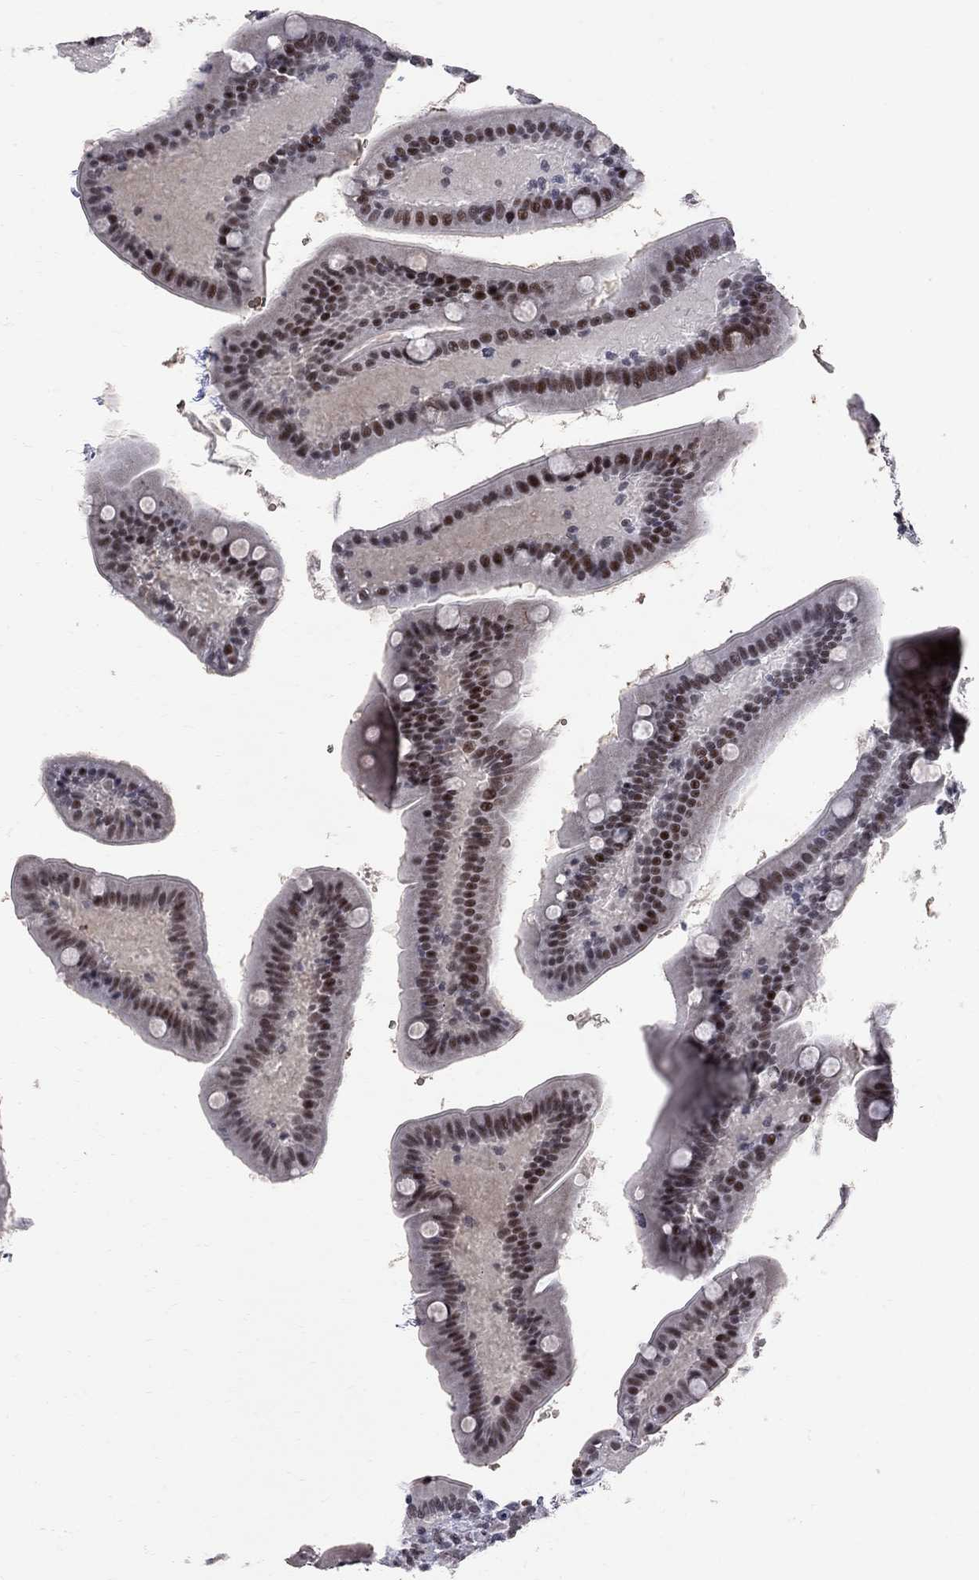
{"staining": {"intensity": "moderate", "quantity": "<25%", "location": "nuclear"}, "tissue": "small intestine", "cell_type": "Glandular cells", "image_type": "normal", "snomed": [{"axis": "morphology", "description": "Normal tissue, NOS"}, {"axis": "topography", "description": "Small intestine"}], "caption": "Moderate nuclear expression for a protein is identified in approximately <25% of glandular cells of benign small intestine using immunohistochemistry (IHC).", "gene": "ZBTB47", "patient": {"sex": "male", "age": 66}}